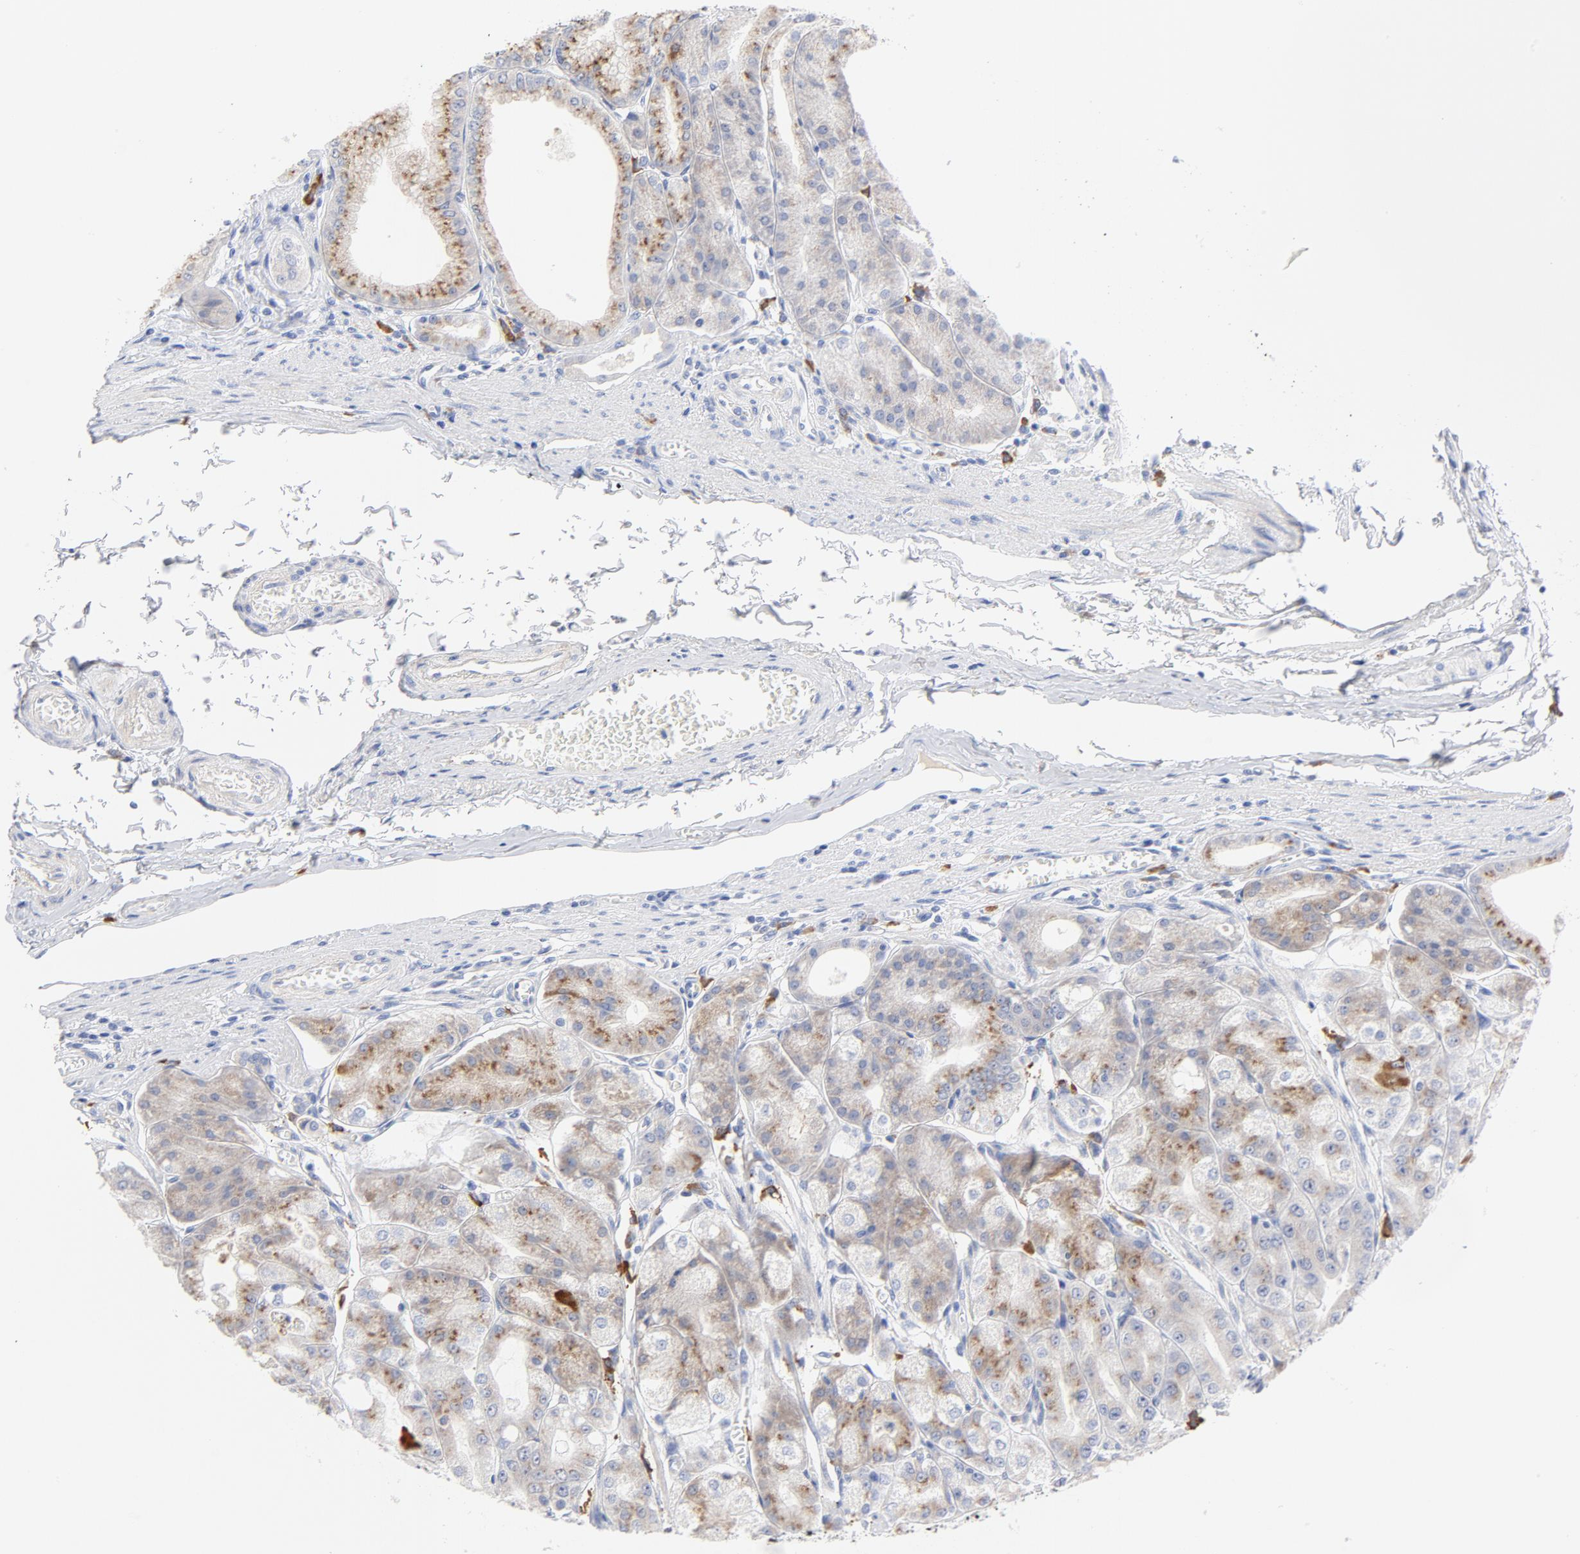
{"staining": {"intensity": "moderate", "quantity": "<25%", "location": "cytoplasmic/membranous"}, "tissue": "stomach", "cell_type": "Glandular cells", "image_type": "normal", "snomed": [{"axis": "morphology", "description": "Normal tissue, NOS"}, {"axis": "topography", "description": "Stomach, lower"}], "caption": "IHC (DAB) staining of unremarkable stomach demonstrates moderate cytoplasmic/membranous protein positivity in about <25% of glandular cells. The staining was performed using DAB (3,3'-diaminobenzidine) to visualize the protein expression in brown, while the nuclei were stained in blue with hematoxylin (Magnification: 20x).", "gene": "RAPGEF3", "patient": {"sex": "male", "age": 71}}